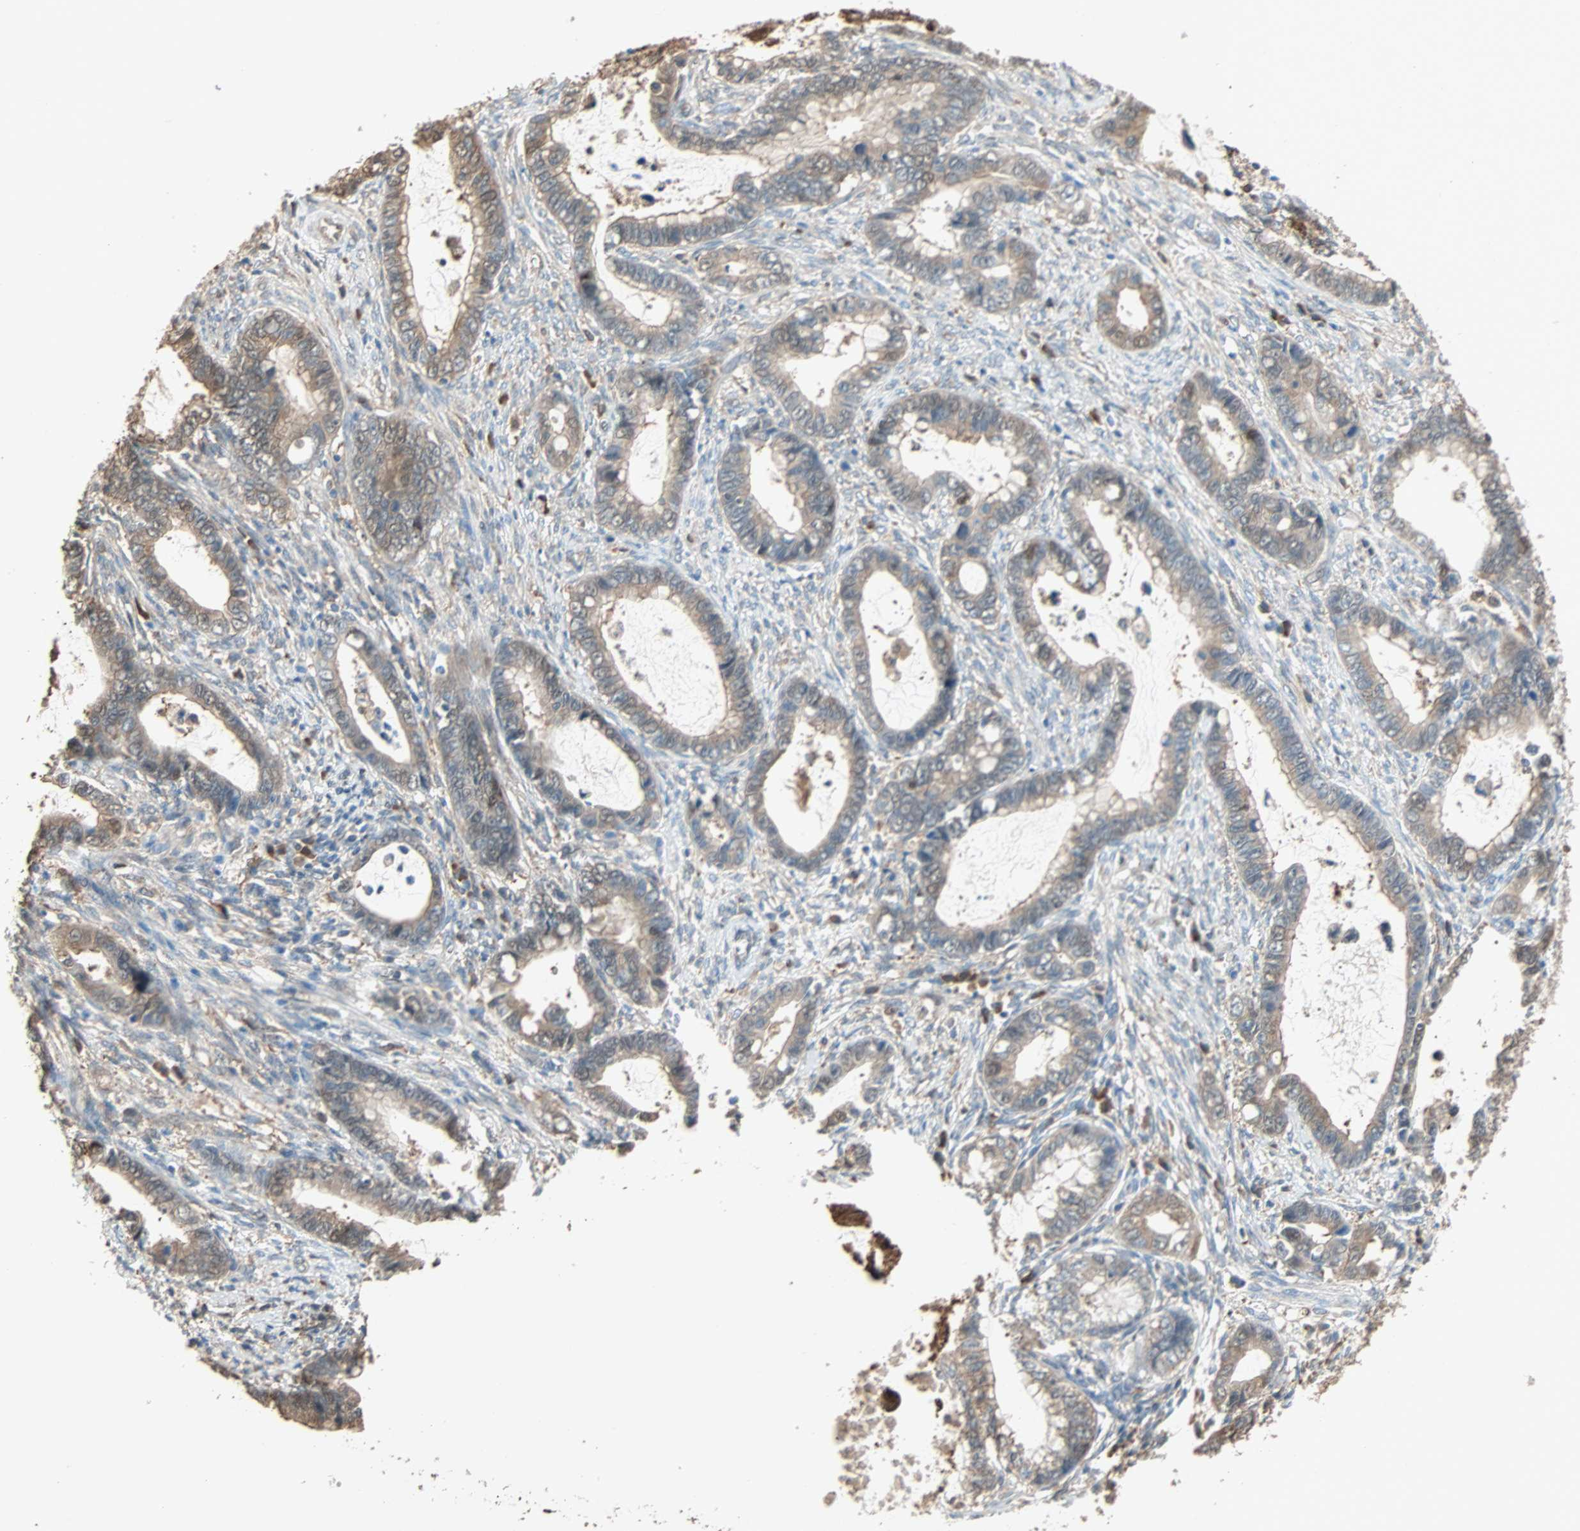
{"staining": {"intensity": "moderate", "quantity": ">75%", "location": "cytoplasmic/membranous"}, "tissue": "cervical cancer", "cell_type": "Tumor cells", "image_type": "cancer", "snomed": [{"axis": "morphology", "description": "Adenocarcinoma, NOS"}, {"axis": "topography", "description": "Cervix"}], "caption": "A brown stain labels moderate cytoplasmic/membranous staining of a protein in human adenocarcinoma (cervical) tumor cells. The staining is performed using DAB brown chromogen to label protein expression. The nuclei are counter-stained blue using hematoxylin.", "gene": "PRDX1", "patient": {"sex": "female", "age": 44}}